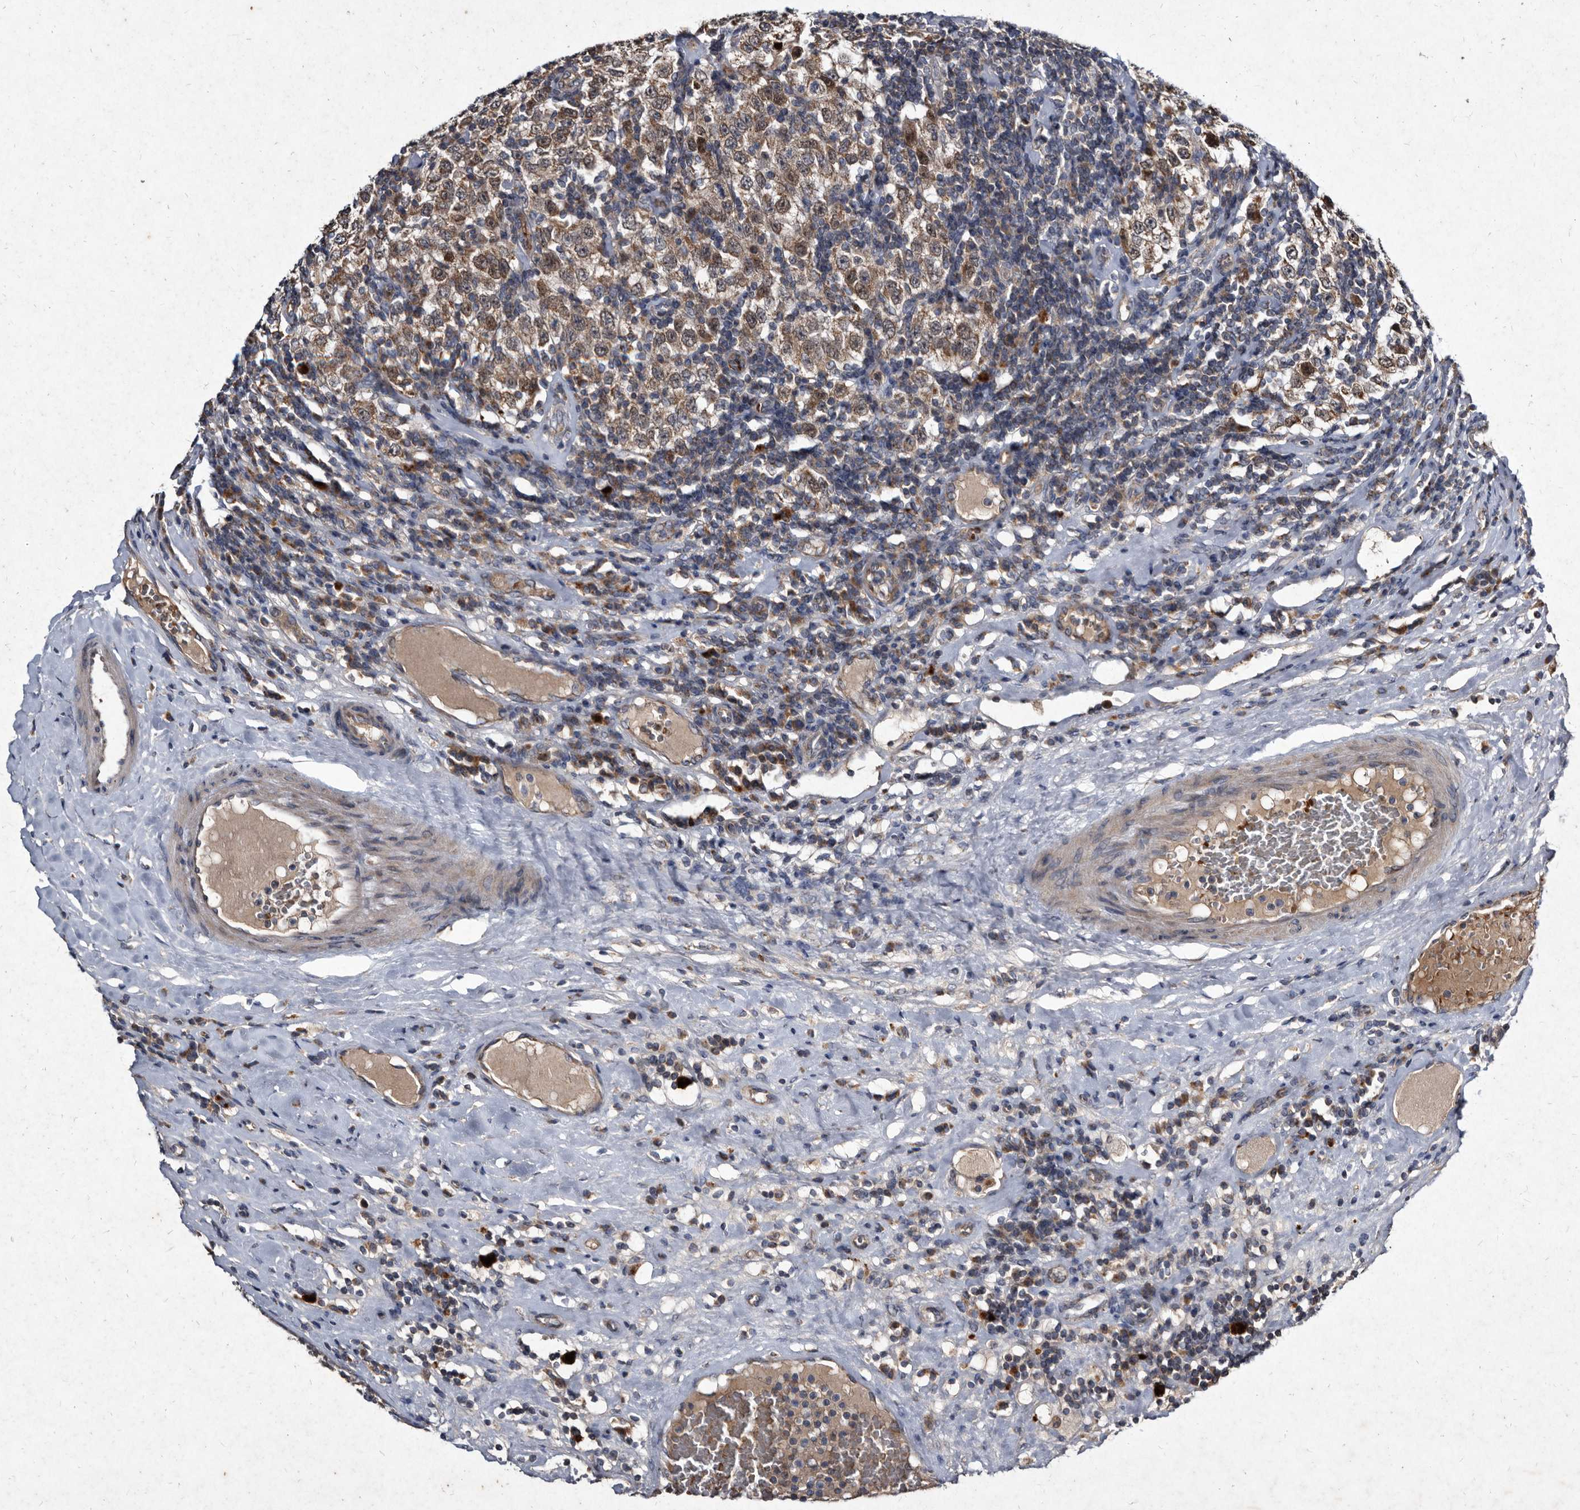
{"staining": {"intensity": "moderate", "quantity": ">75%", "location": "cytoplasmic/membranous"}, "tissue": "testis cancer", "cell_type": "Tumor cells", "image_type": "cancer", "snomed": [{"axis": "morphology", "description": "Seminoma, NOS"}, {"axis": "topography", "description": "Testis"}], "caption": "This micrograph displays immunohistochemistry (IHC) staining of human testis cancer (seminoma), with medium moderate cytoplasmic/membranous expression in approximately >75% of tumor cells.", "gene": "YPEL3", "patient": {"sex": "male", "age": 41}}